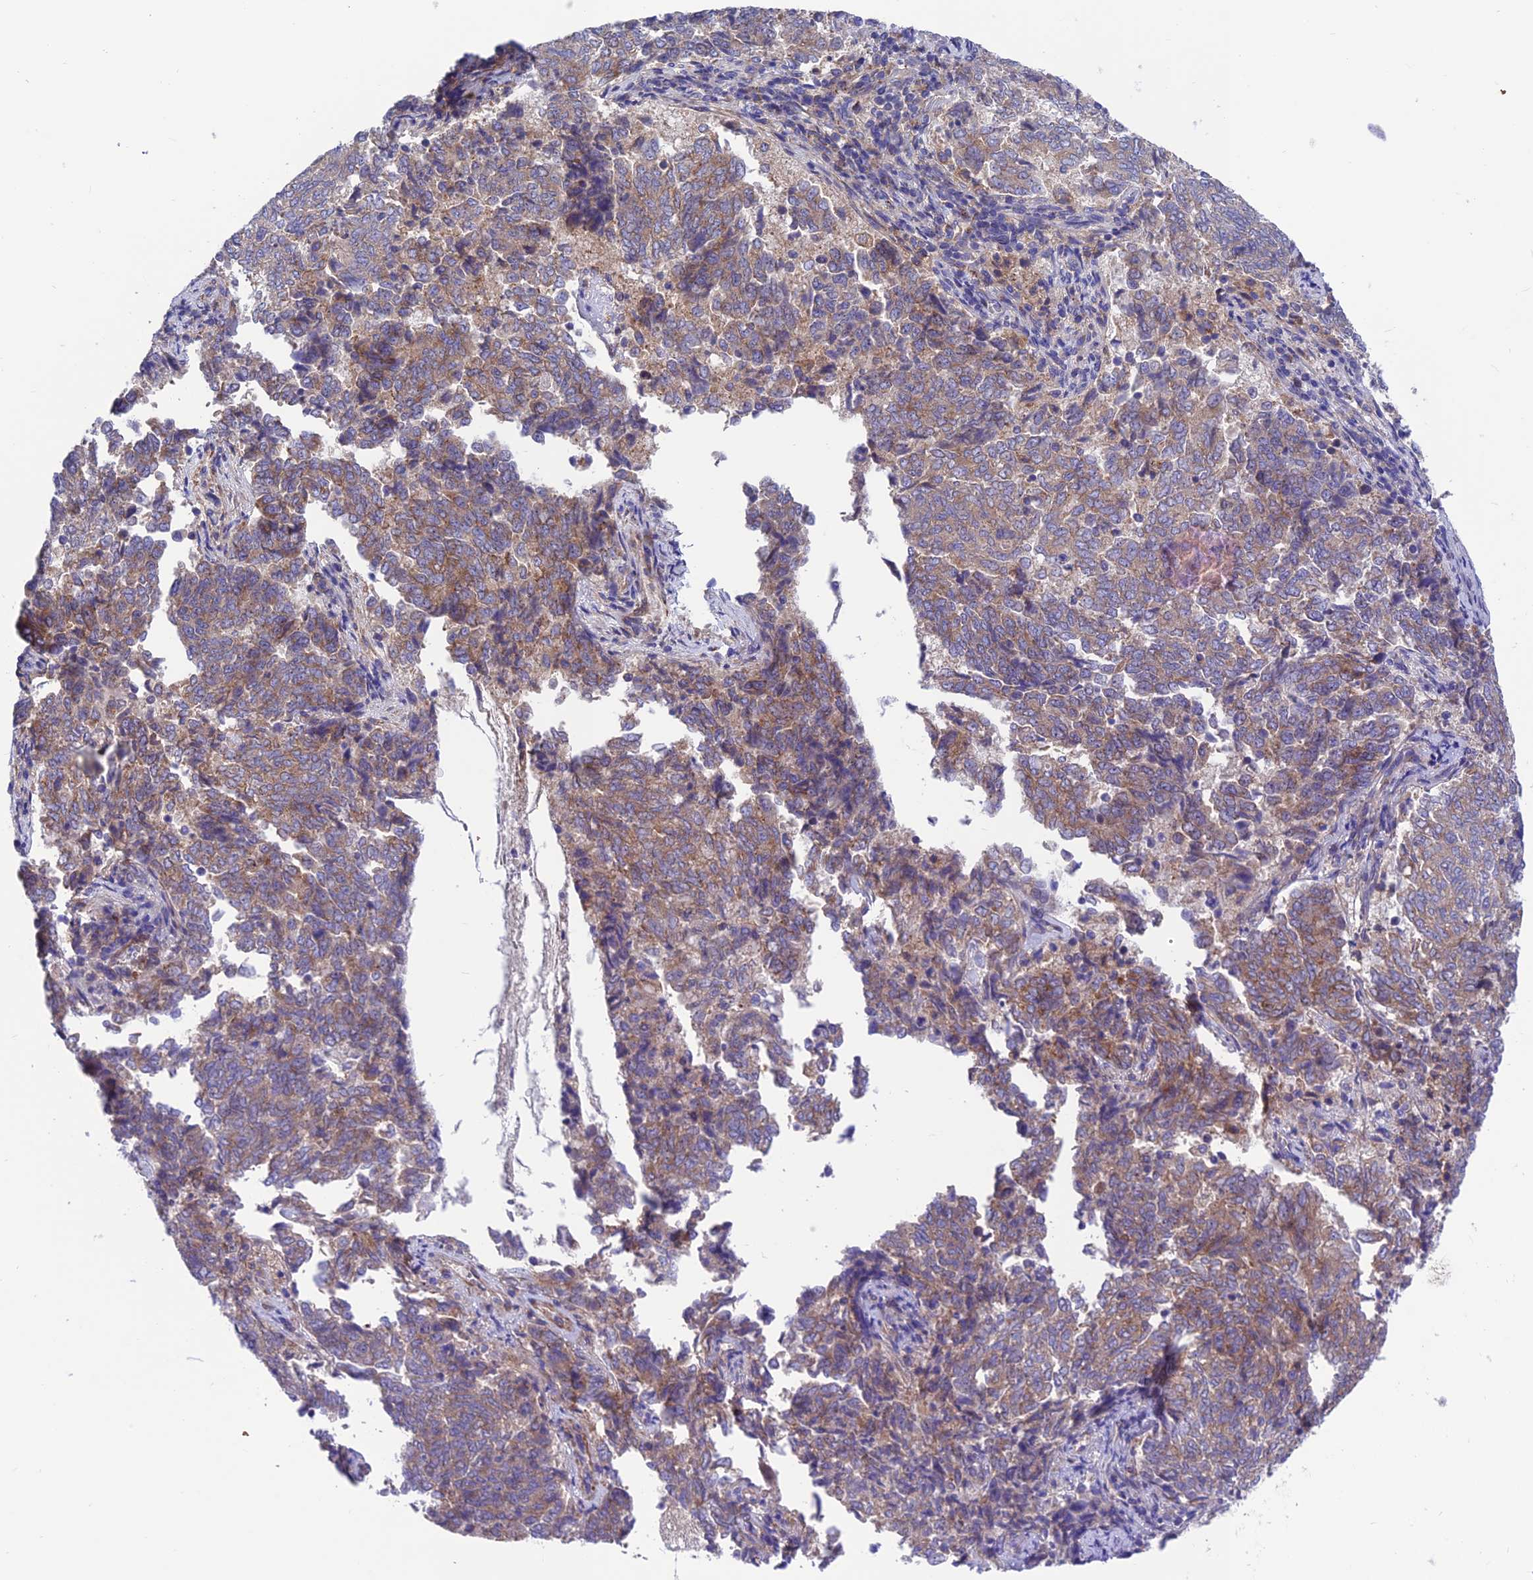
{"staining": {"intensity": "weak", "quantity": ">75%", "location": "cytoplasmic/membranous"}, "tissue": "endometrial cancer", "cell_type": "Tumor cells", "image_type": "cancer", "snomed": [{"axis": "morphology", "description": "Adenocarcinoma, NOS"}, {"axis": "topography", "description": "Endometrium"}], "caption": "Protein staining of endometrial adenocarcinoma tissue exhibits weak cytoplasmic/membranous expression in approximately >75% of tumor cells.", "gene": "VPS16", "patient": {"sex": "female", "age": 80}}